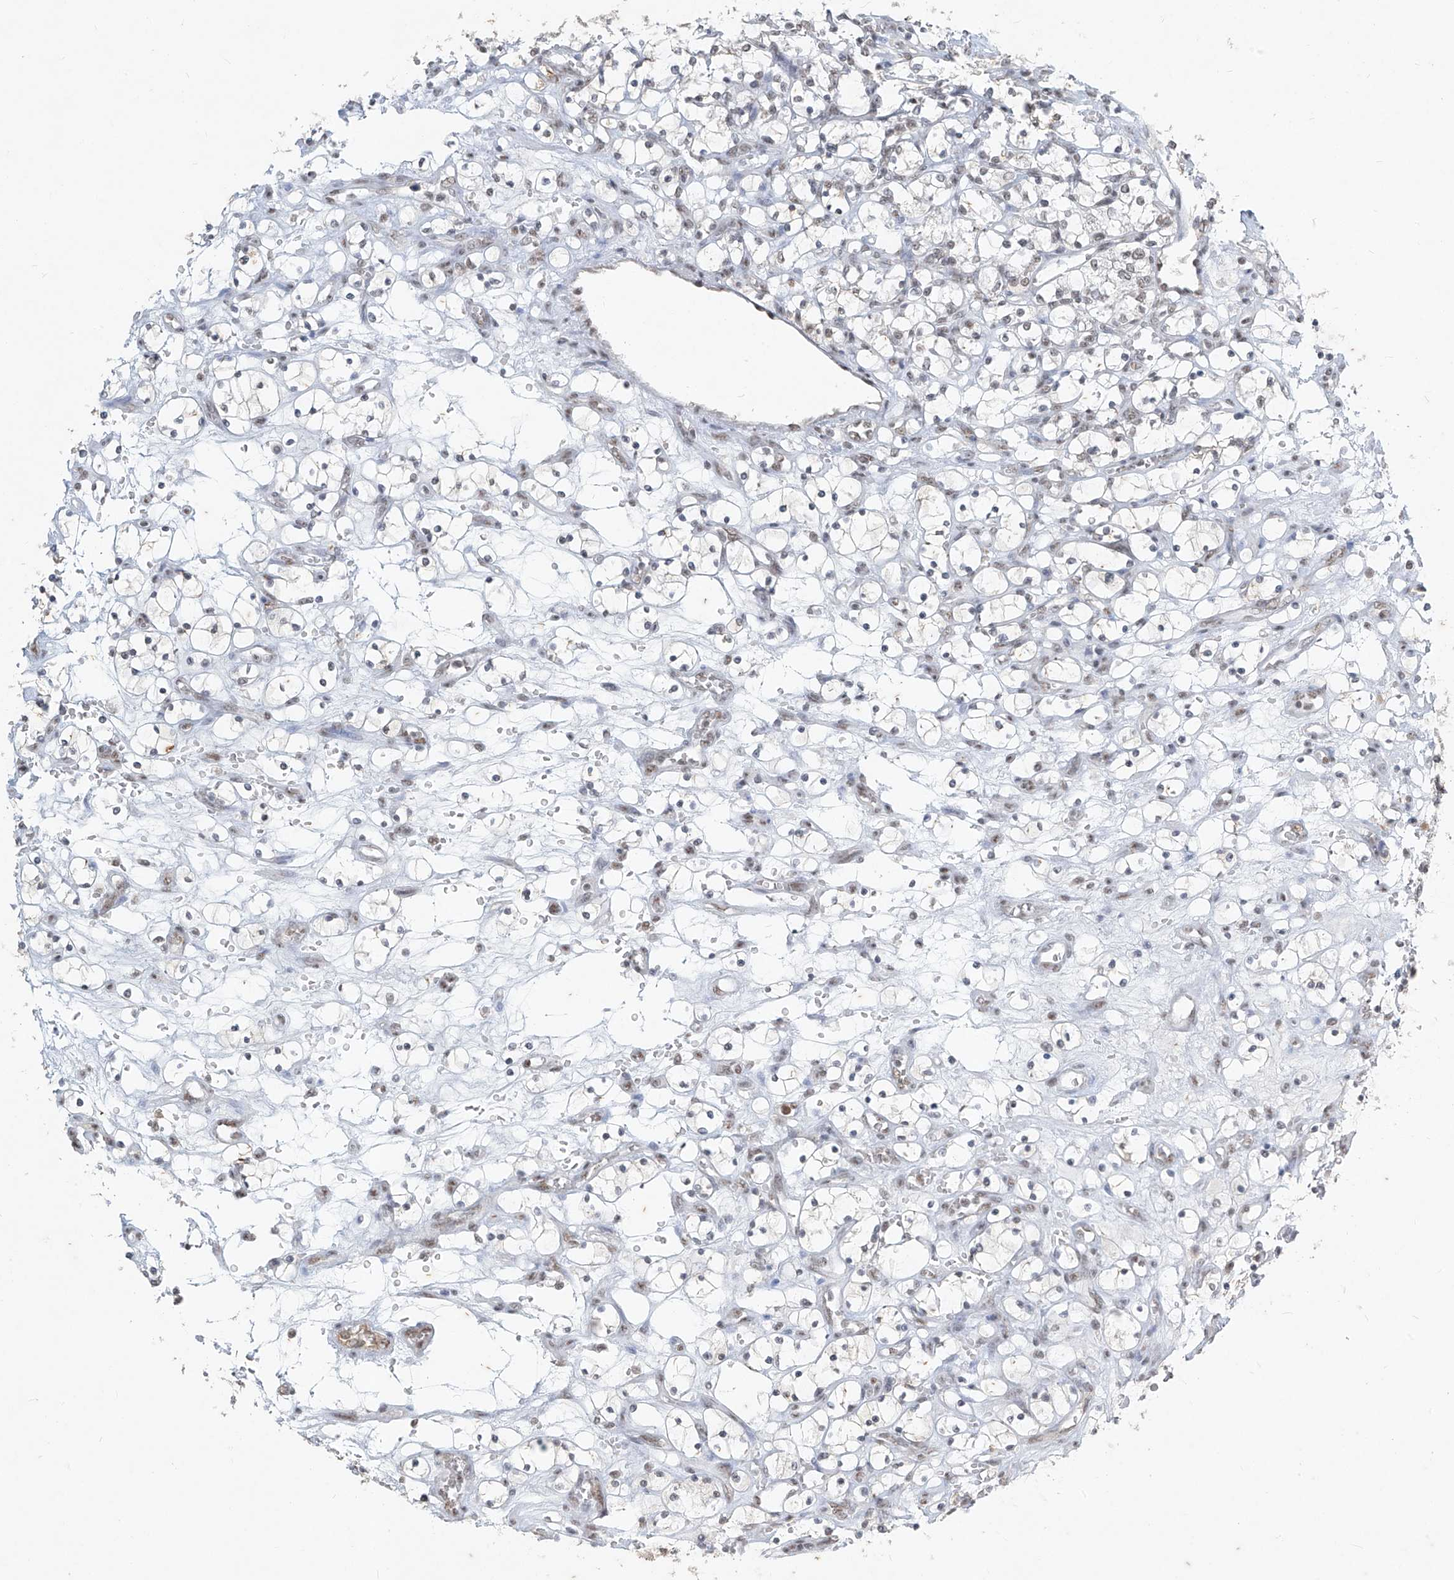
{"staining": {"intensity": "negative", "quantity": "none", "location": "none"}, "tissue": "renal cancer", "cell_type": "Tumor cells", "image_type": "cancer", "snomed": [{"axis": "morphology", "description": "Adenocarcinoma, NOS"}, {"axis": "topography", "description": "Kidney"}], "caption": "An IHC photomicrograph of adenocarcinoma (renal) is shown. There is no staining in tumor cells of adenocarcinoma (renal).", "gene": "TFEC", "patient": {"sex": "female", "age": 69}}